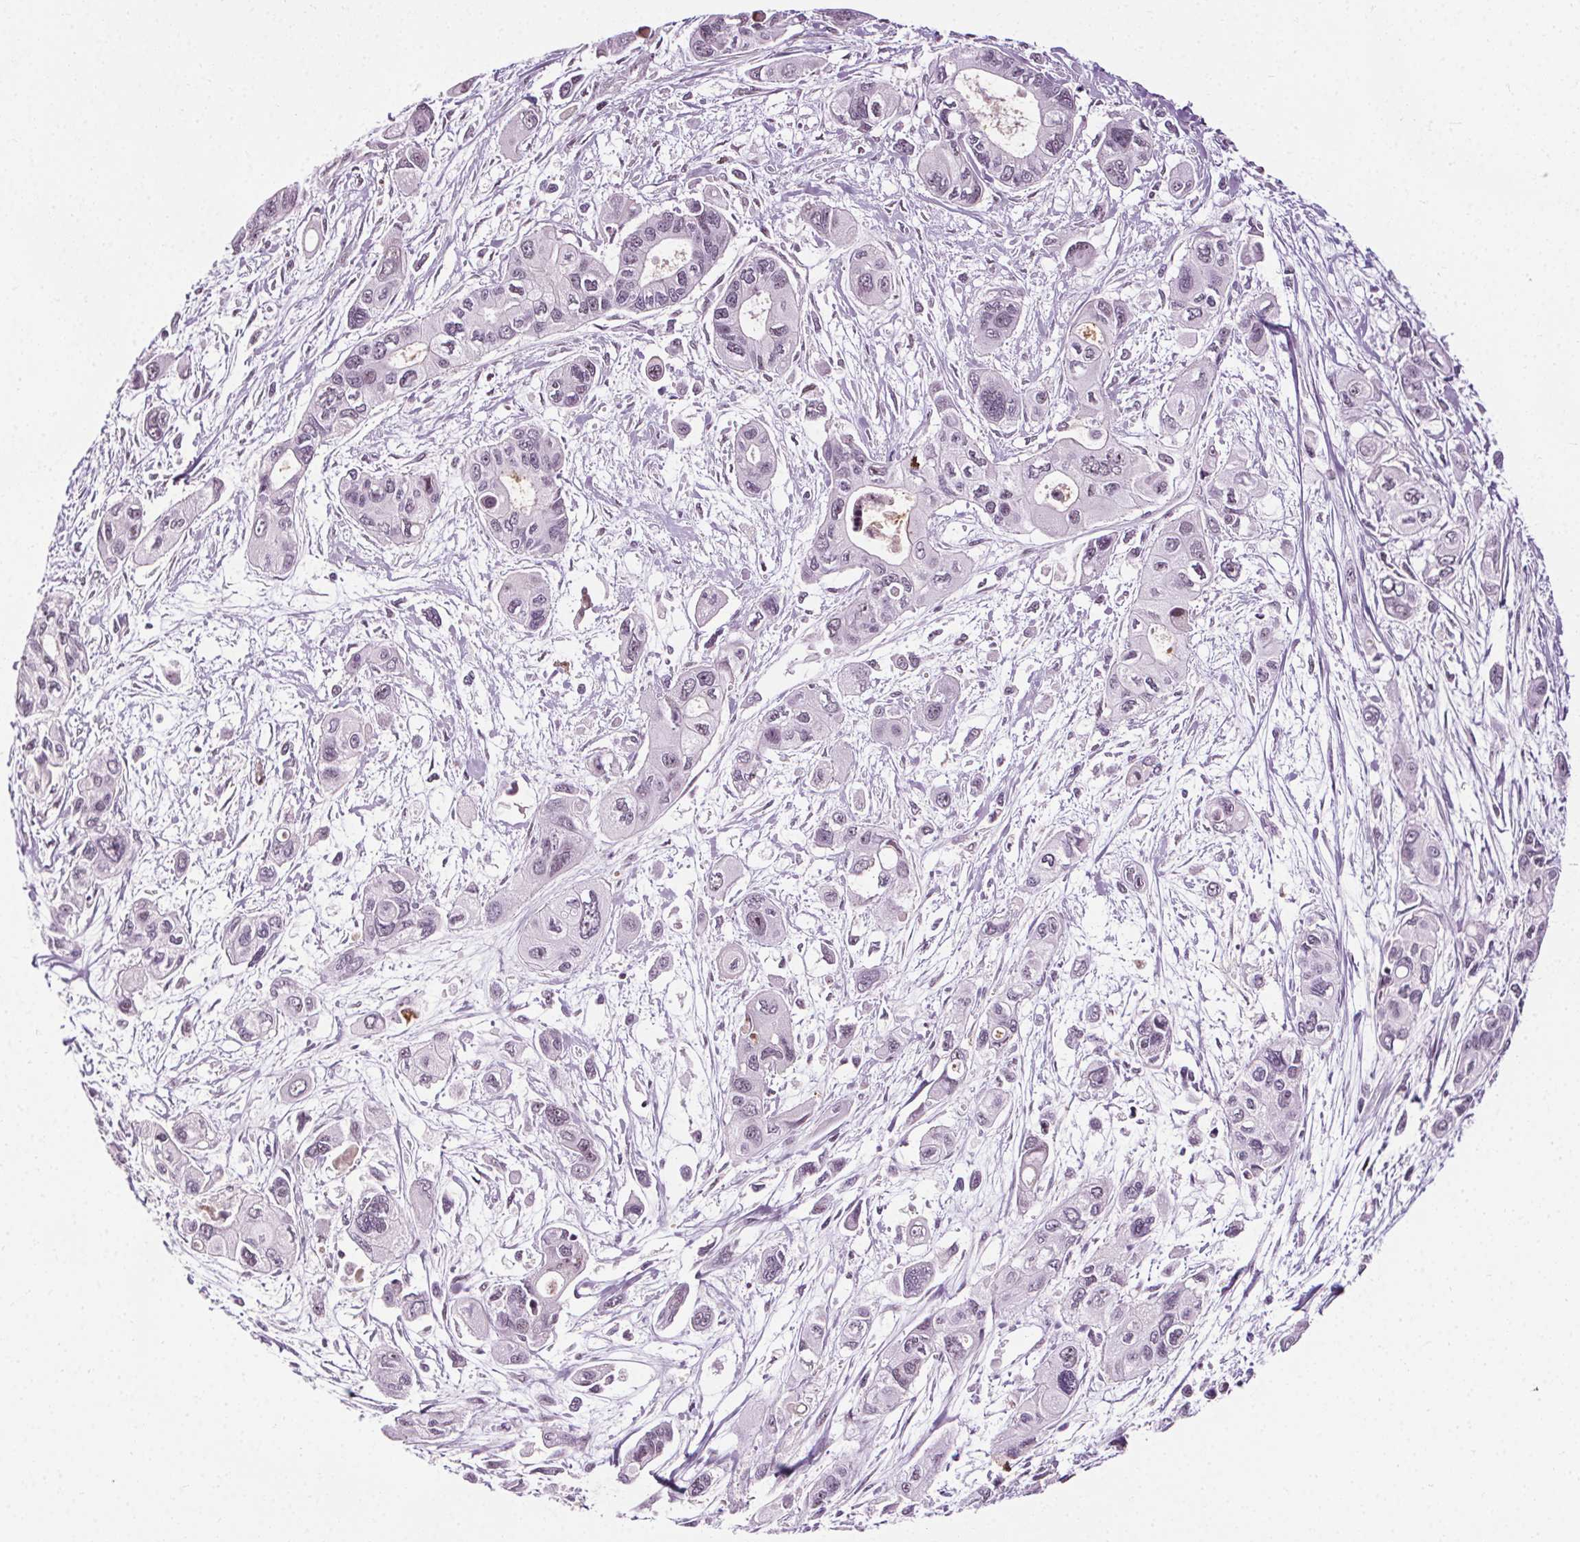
{"staining": {"intensity": "negative", "quantity": "none", "location": "none"}, "tissue": "pancreatic cancer", "cell_type": "Tumor cells", "image_type": "cancer", "snomed": [{"axis": "morphology", "description": "Adenocarcinoma, NOS"}, {"axis": "topography", "description": "Pancreas"}], "caption": "Tumor cells are negative for brown protein staining in pancreatic cancer (adenocarcinoma).", "gene": "CEBPA", "patient": {"sex": "female", "age": 47}}